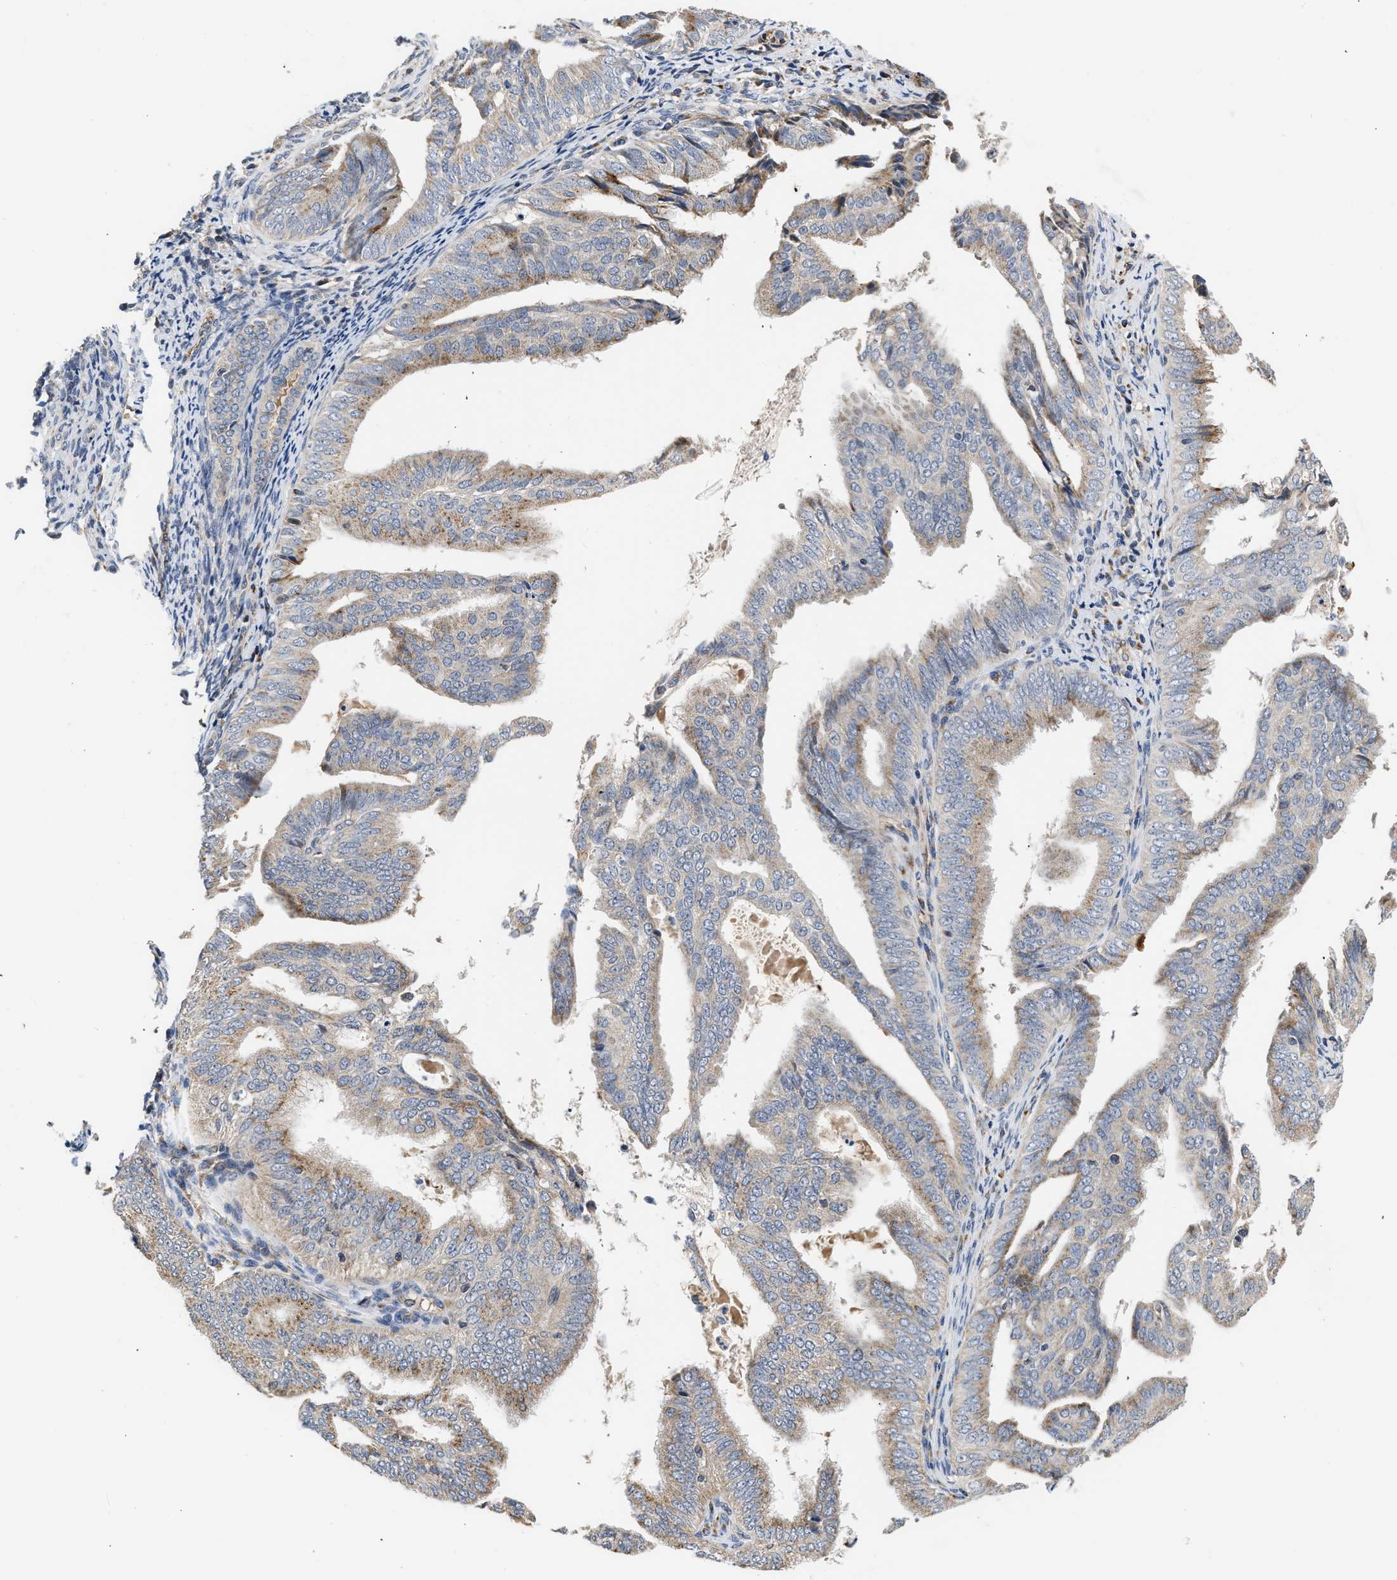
{"staining": {"intensity": "weak", "quantity": ">75%", "location": "cytoplasmic/membranous"}, "tissue": "endometrial cancer", "cell_type": "Tumor cells", "image_type": "cancer", "snomed": [{"axis": "morphology", "description": "Adenocarcinoma, NOS"}, {"axis": "topography", "description": "Endometrium"}], "caption": "Human endometrial adenocarcinoma stained with a brown dye exhibits weak cytoplasmic/membranous positive expression in approximately >75% of tumor cells.", "gene": "PIM1", "patient": {"sex": "female", "age": 58}}